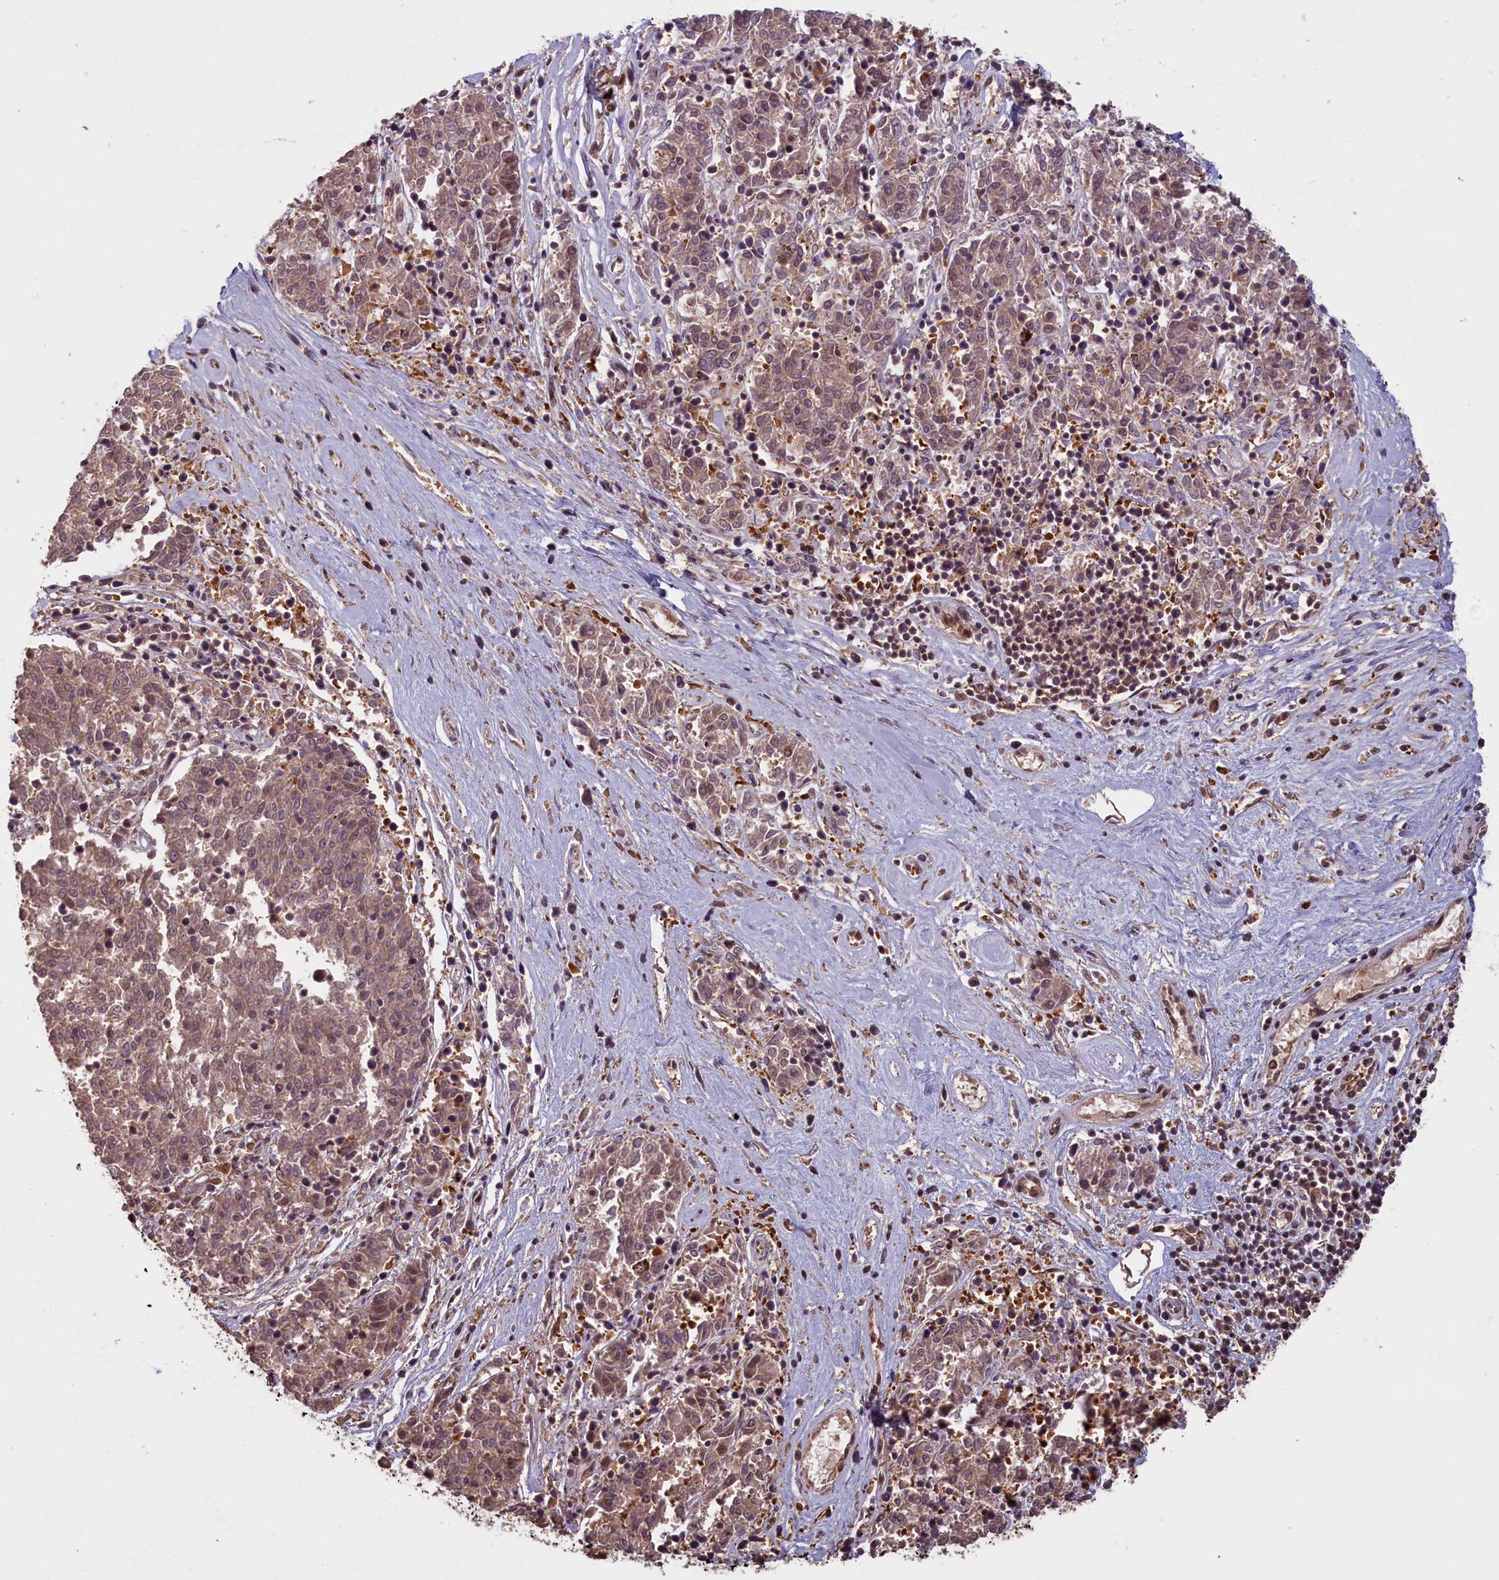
{"staining": {"intensity": "weak", "quantity": ">75%", "location": "cytoplasmic/membranous,nuclear"}, "tissue": "melanoma", "cell_type": "Tumor cells", "image_type": "cancer", "snomed": [{"axis": "morphology", "description": "Malignant melanoma, NOS"}, {"axis": "topography", "description": "Skin"}], "caption": "A photomicrograph showing weak cytoplasmic/membranous and nuclear expression in about >75% of tumor cells in melanoma, as visualized by brown immunohistochemical staining.", "gene": "HIF3A", "patient": {"sex": "female", "age": 72}}